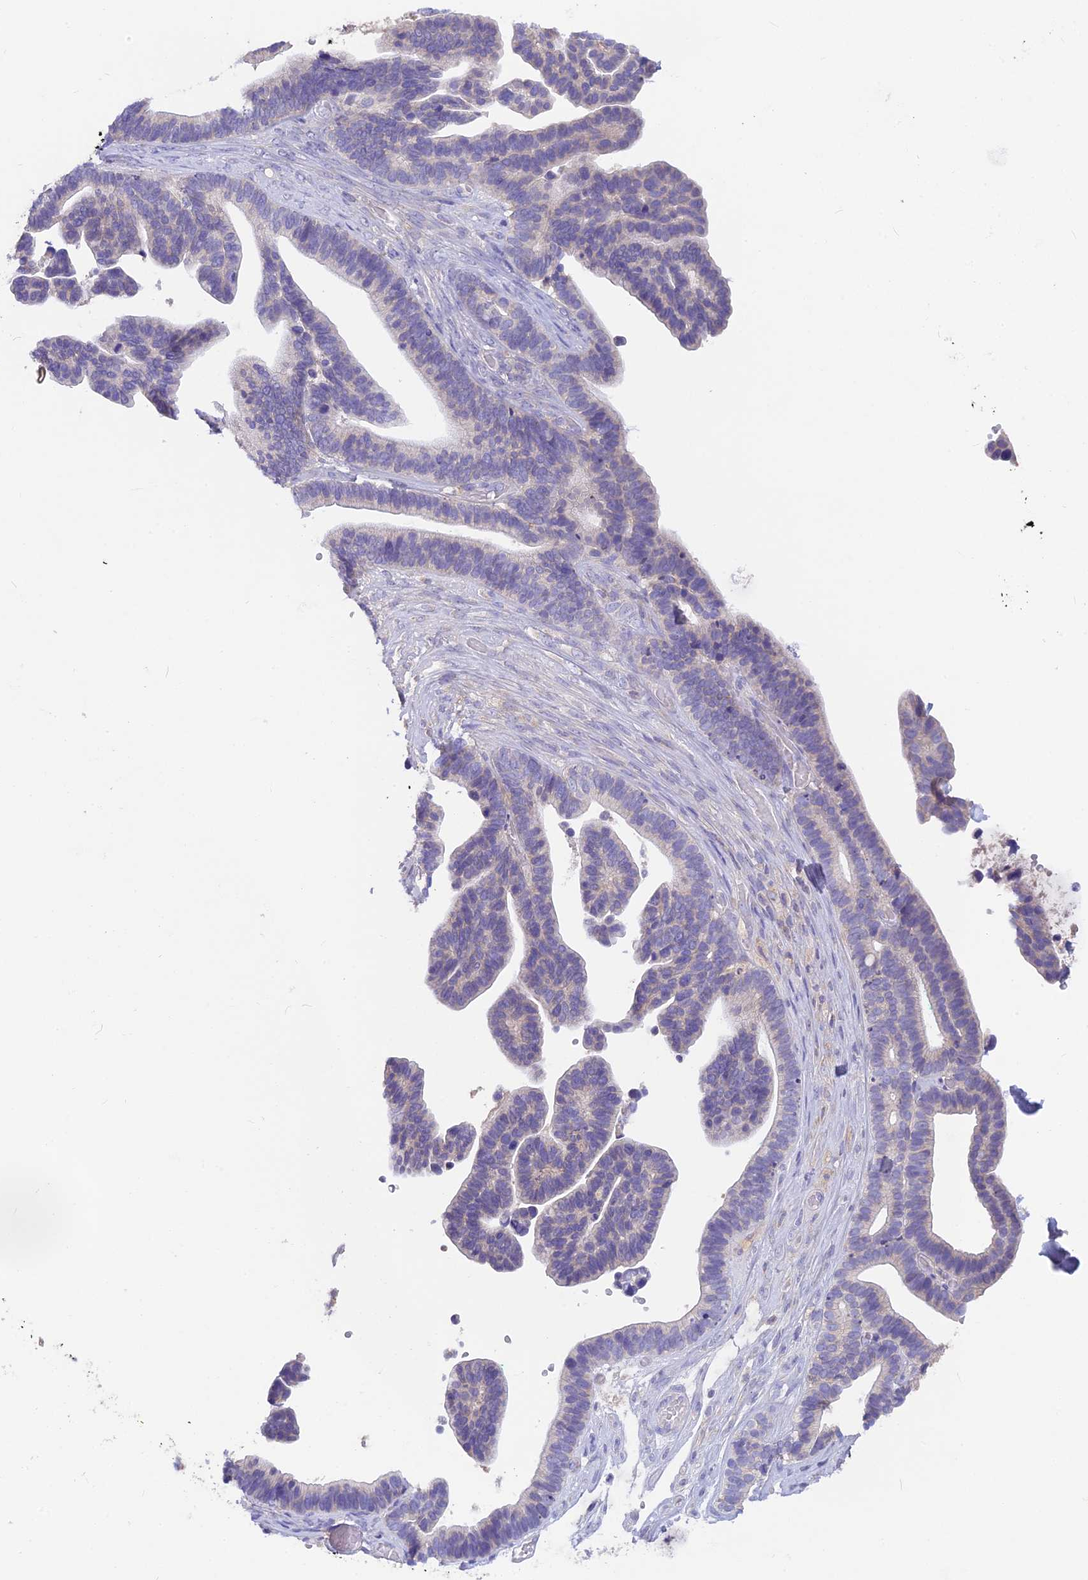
{"staining": {"intensity": "negative", "quantity": "none", "location": "none"}, "tissue": "ovarian cancer", "cell_type": "Tumor cells", "image_type": "cancer", "snomed": [{"axis": "morphology", "description": "Cystadenocarcinoma, serous, NOS"}, {"axis": "topography", "description": "Ovary"}], "caption": "DAB (3,3'-diaminobenzidine) immunohistochemical staining of human ovarian serous cystadenocarcinoma reveals no significant staining in tumor cells.", "gene": "PZP", "patient": {"sex": "female", "age": 56}}